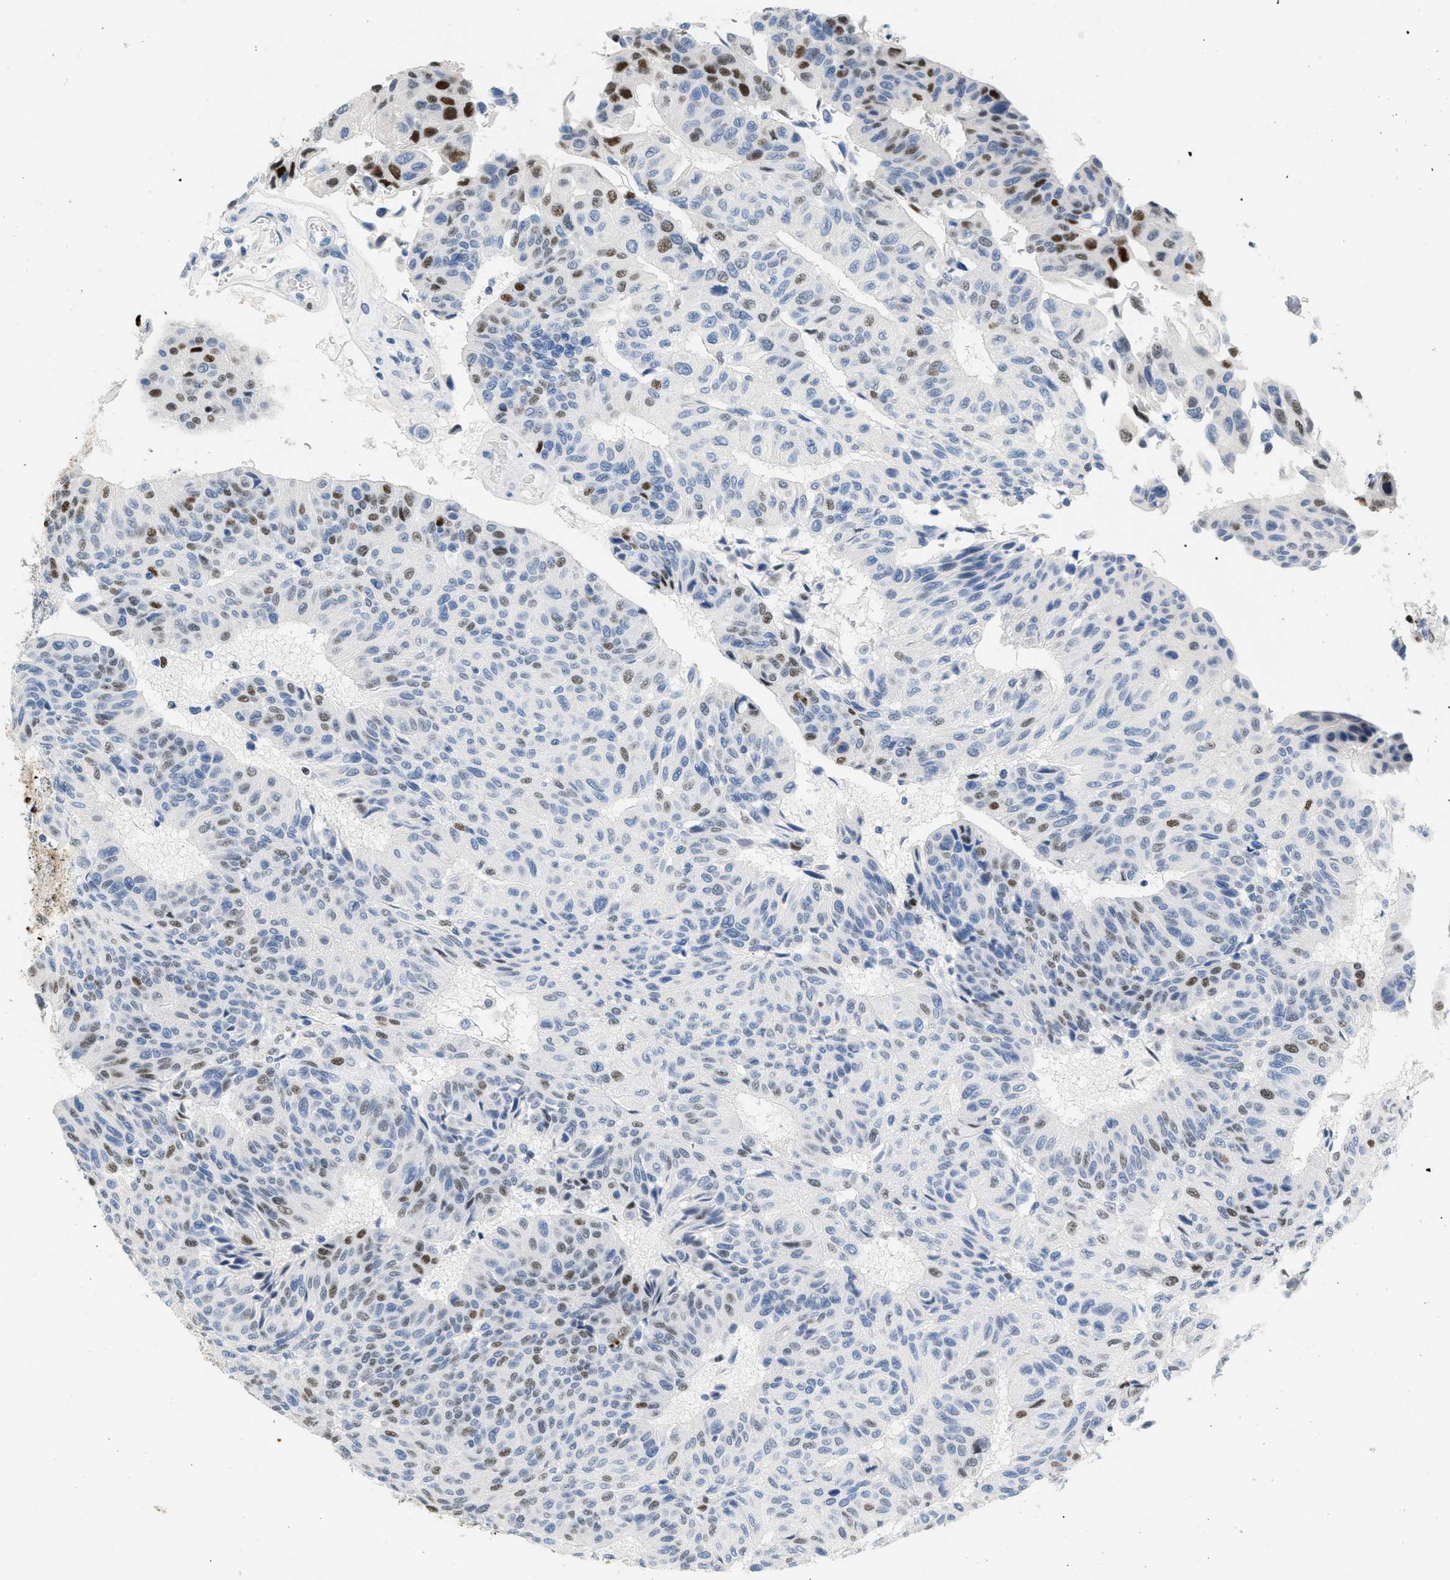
{"staining": {"intensity": "moderate", "quantity": "25%-75%", "location": "nuclear"}, "tissue": "urothelial cancer", "cell_type": "Tumor cells", "image_type": "cancer", "snomed": [{"axis": "morphology", "description": "Urothelial carcinoma, High grade"}, {"axis": "topography", "description": "Urinary bladder"}], "caption": "DAB immunohistochemical staining of human urothelial cancer demonstrates moderate nuclear protein staining in approximately 25%-75% of tumor cells. (brown staining indicates protein expression, while blue staining denotes nuclei).", "gene": "MCM7", "patient": {"sex": "male", "age": 66}}